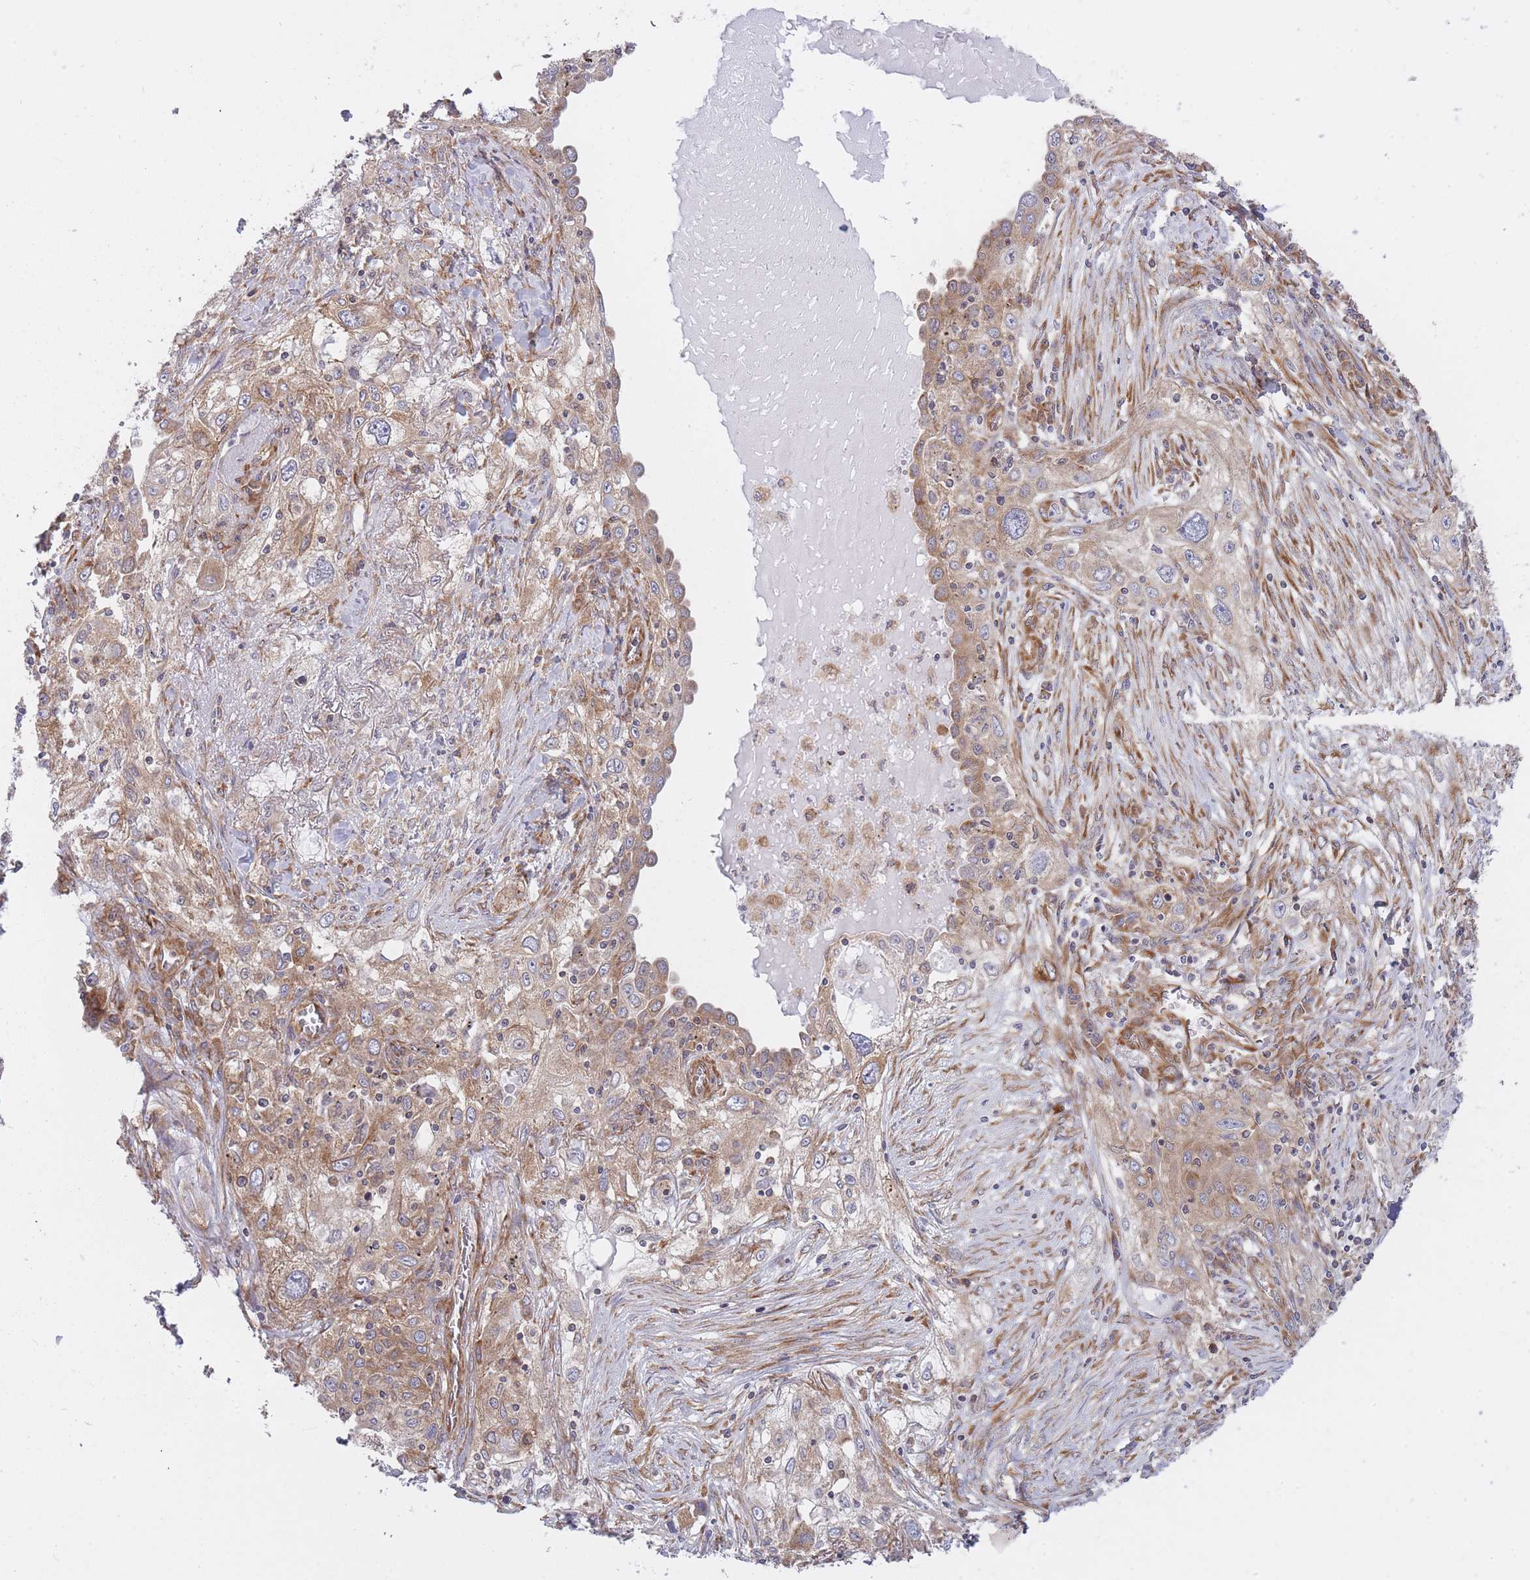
{"staining": {"intensity": "moderate", "quantity": ">75%", "location": "cytoplasmic/membranous"}, "tissue": "lung cancer", "cell_type": "Tumor cells", "image_type": "cancer", "snomed": [{"axis": "morphology", "description": "Squamous cell carcinoma, NOS"}, {"axis": "topography", "description": "Lung"}], "caption": "DAB immunohistochemical staining of human lung squamous cell carcinoma displays moderate cytoplasmic/membranous protein expression in approximately >75% of tumor cells. (IHC, brightfield microscopy, high magnification).", "gene": "CCDC124", "patient": {"sex": "female", "age": 69}}